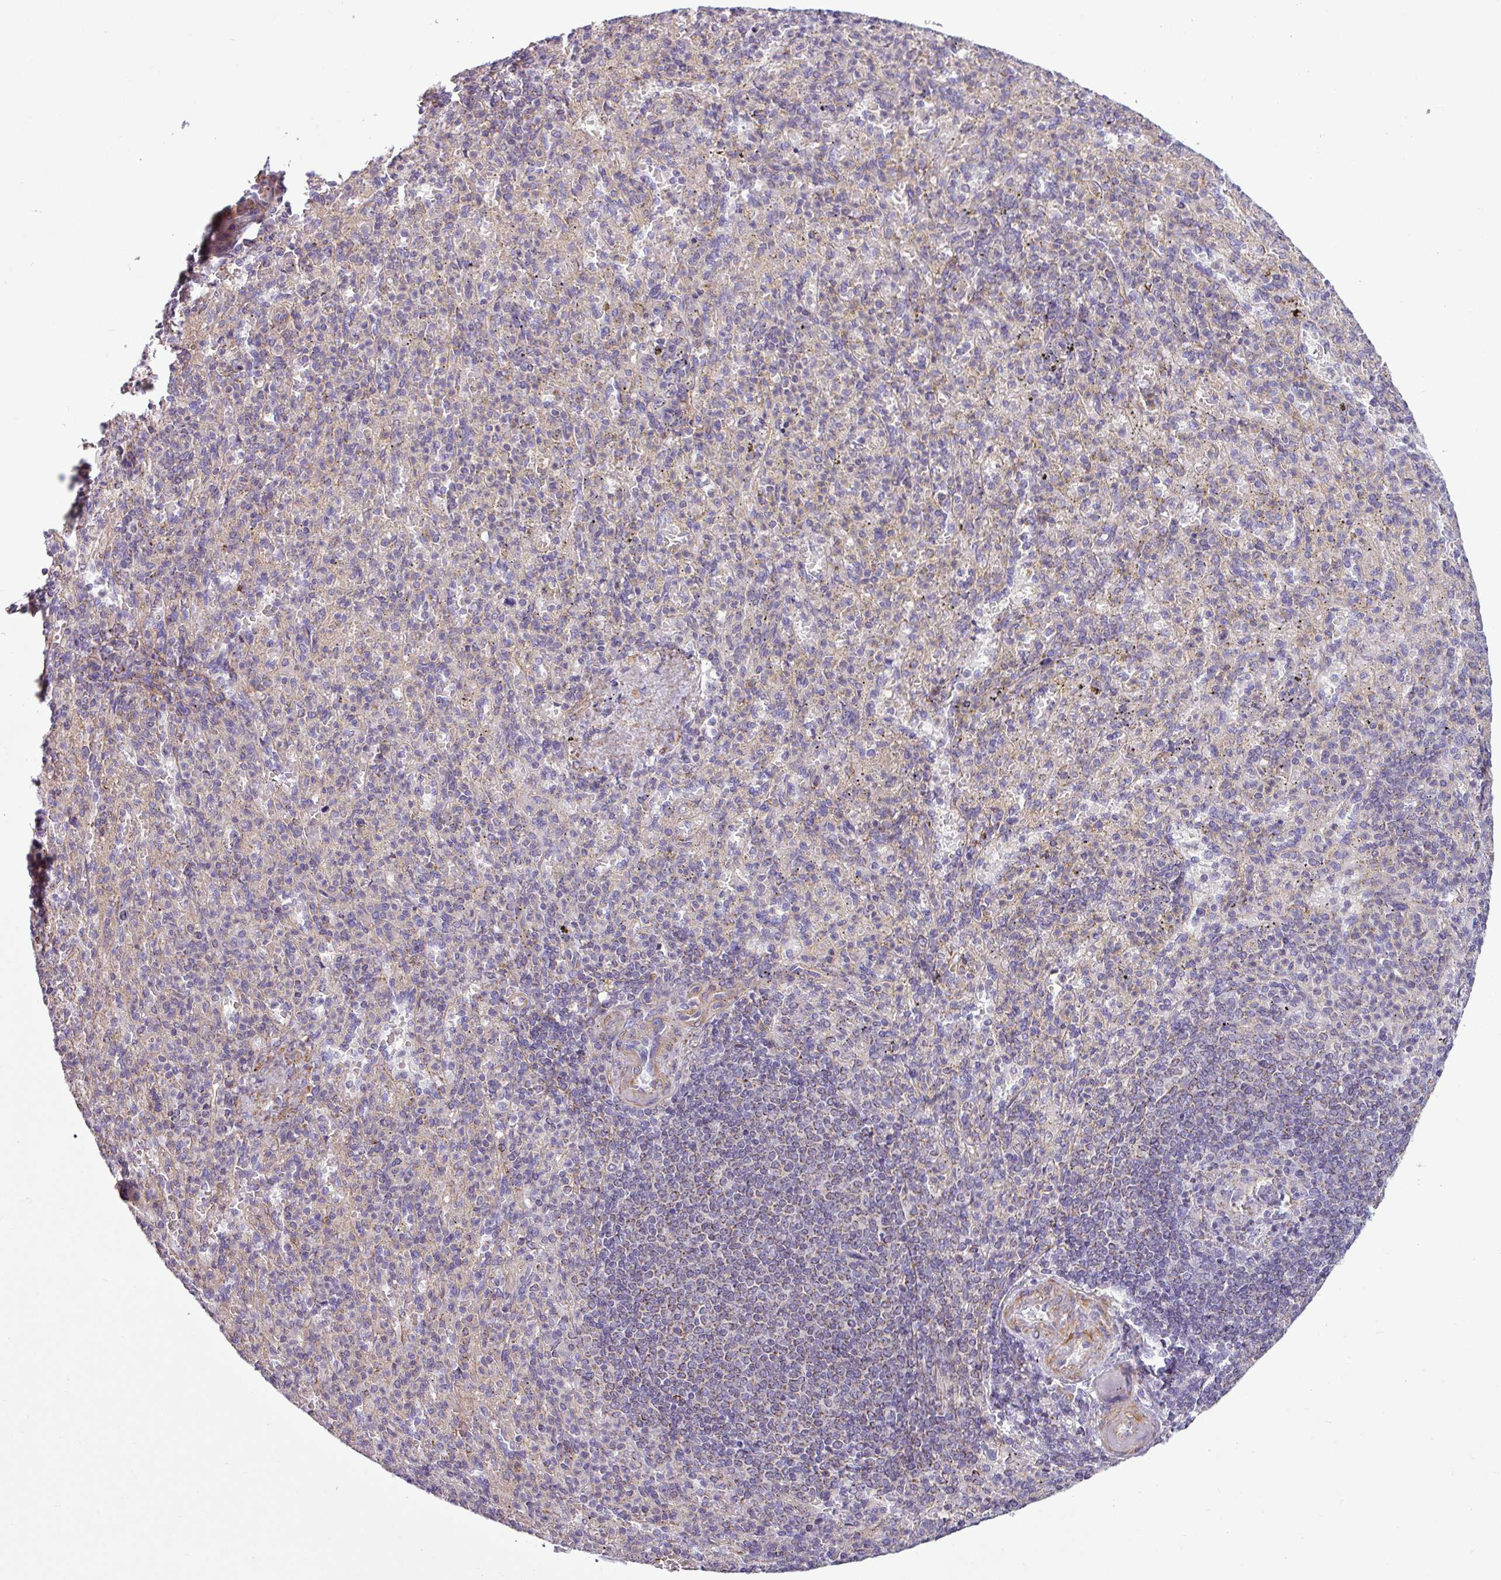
{"staining": {"intensity": "negative", "quantity": "none", "location": "none"}, "tissue": "spleen", "cell_type": "Cells in red pulp", "image_type": "normal", "snomed": [{"axis": "morphology", "description": "Normal tissue, NOS"}, {"axis": "topography", "description": "Spleen"}], "caption": "Micrograph shows no protein expression in cells in red pulp of benign spleen.", "gene": "BTN2A2", "patient": {"sex": "female", "age": 74}}